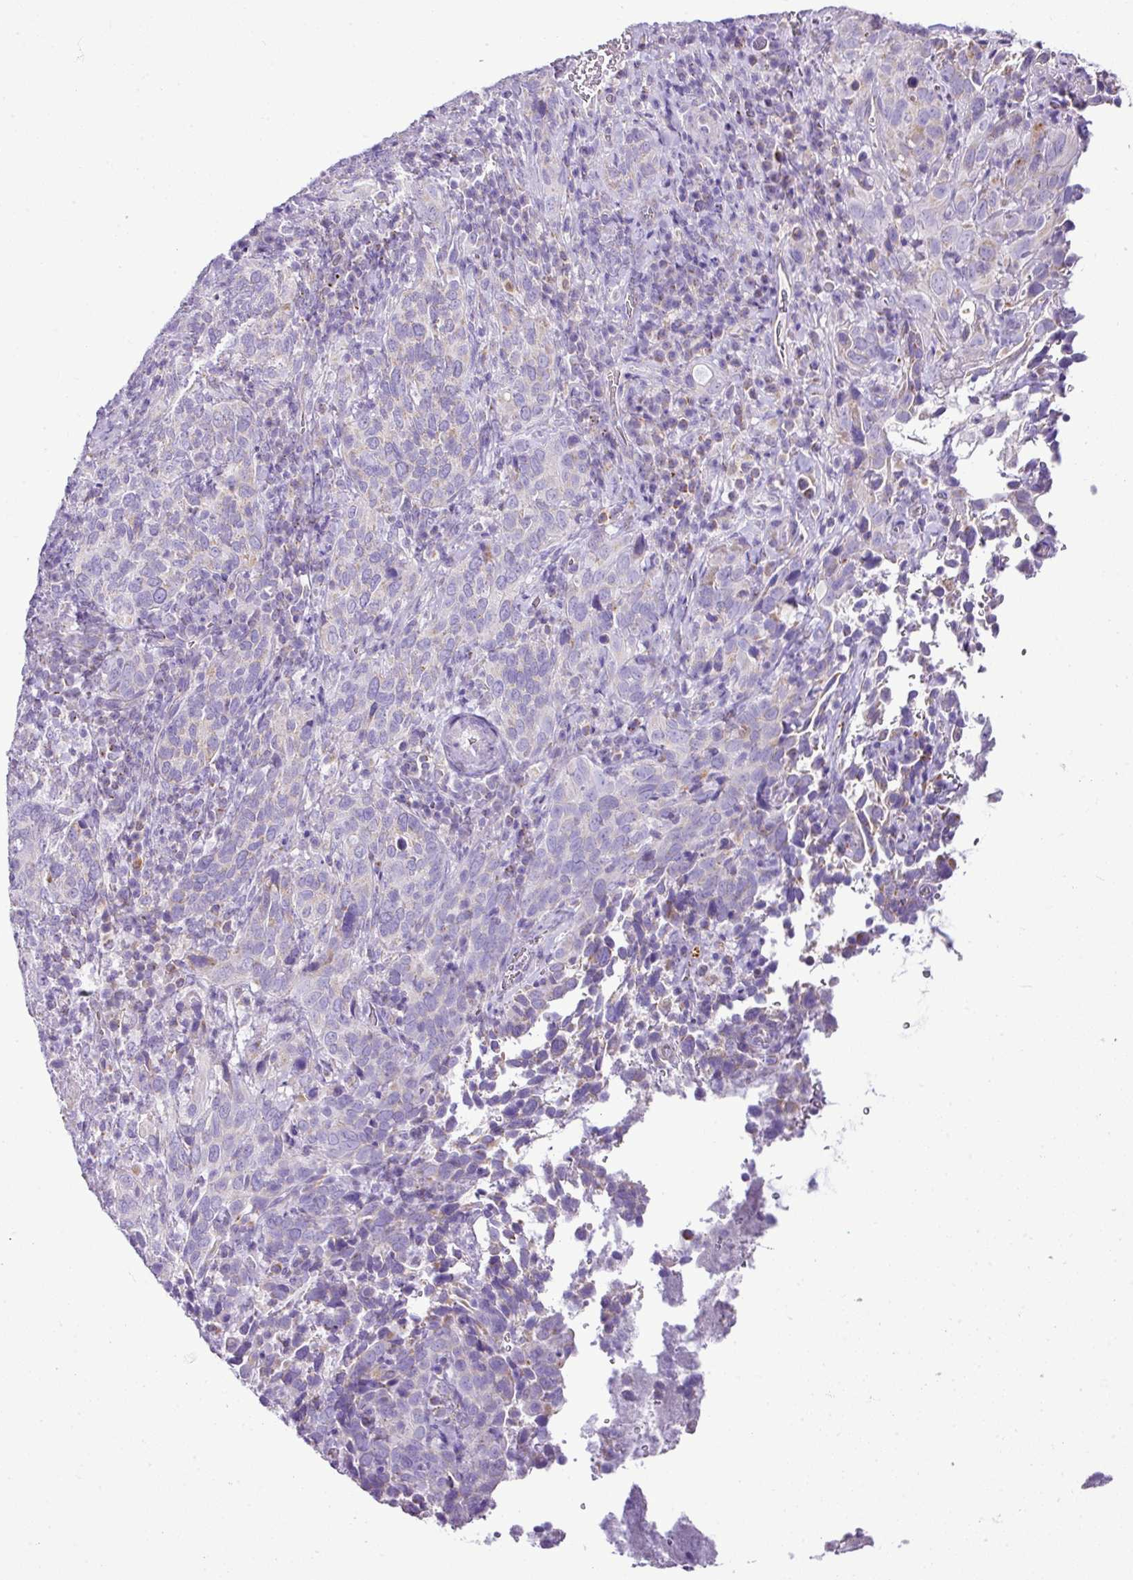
{"staining": {"intensity": "negative", "quantity": "none", "location": "none"}, "tissue": "cervical cancer", "cell_type": "Tumor cells", "image_type": "cancer", "snomed": [{"axis": "morphology", "description": "Squamous cell carcinoma, NOS"}, {"axis": "topography", "description": "Cervix"}], "caption": "The IHC image has no significant staining in tumor cells of cervical cancer (squamous cell carcinoma) tissue.", "gene": "PGAP4", "patient": {"sex": "female", "age": 51}}